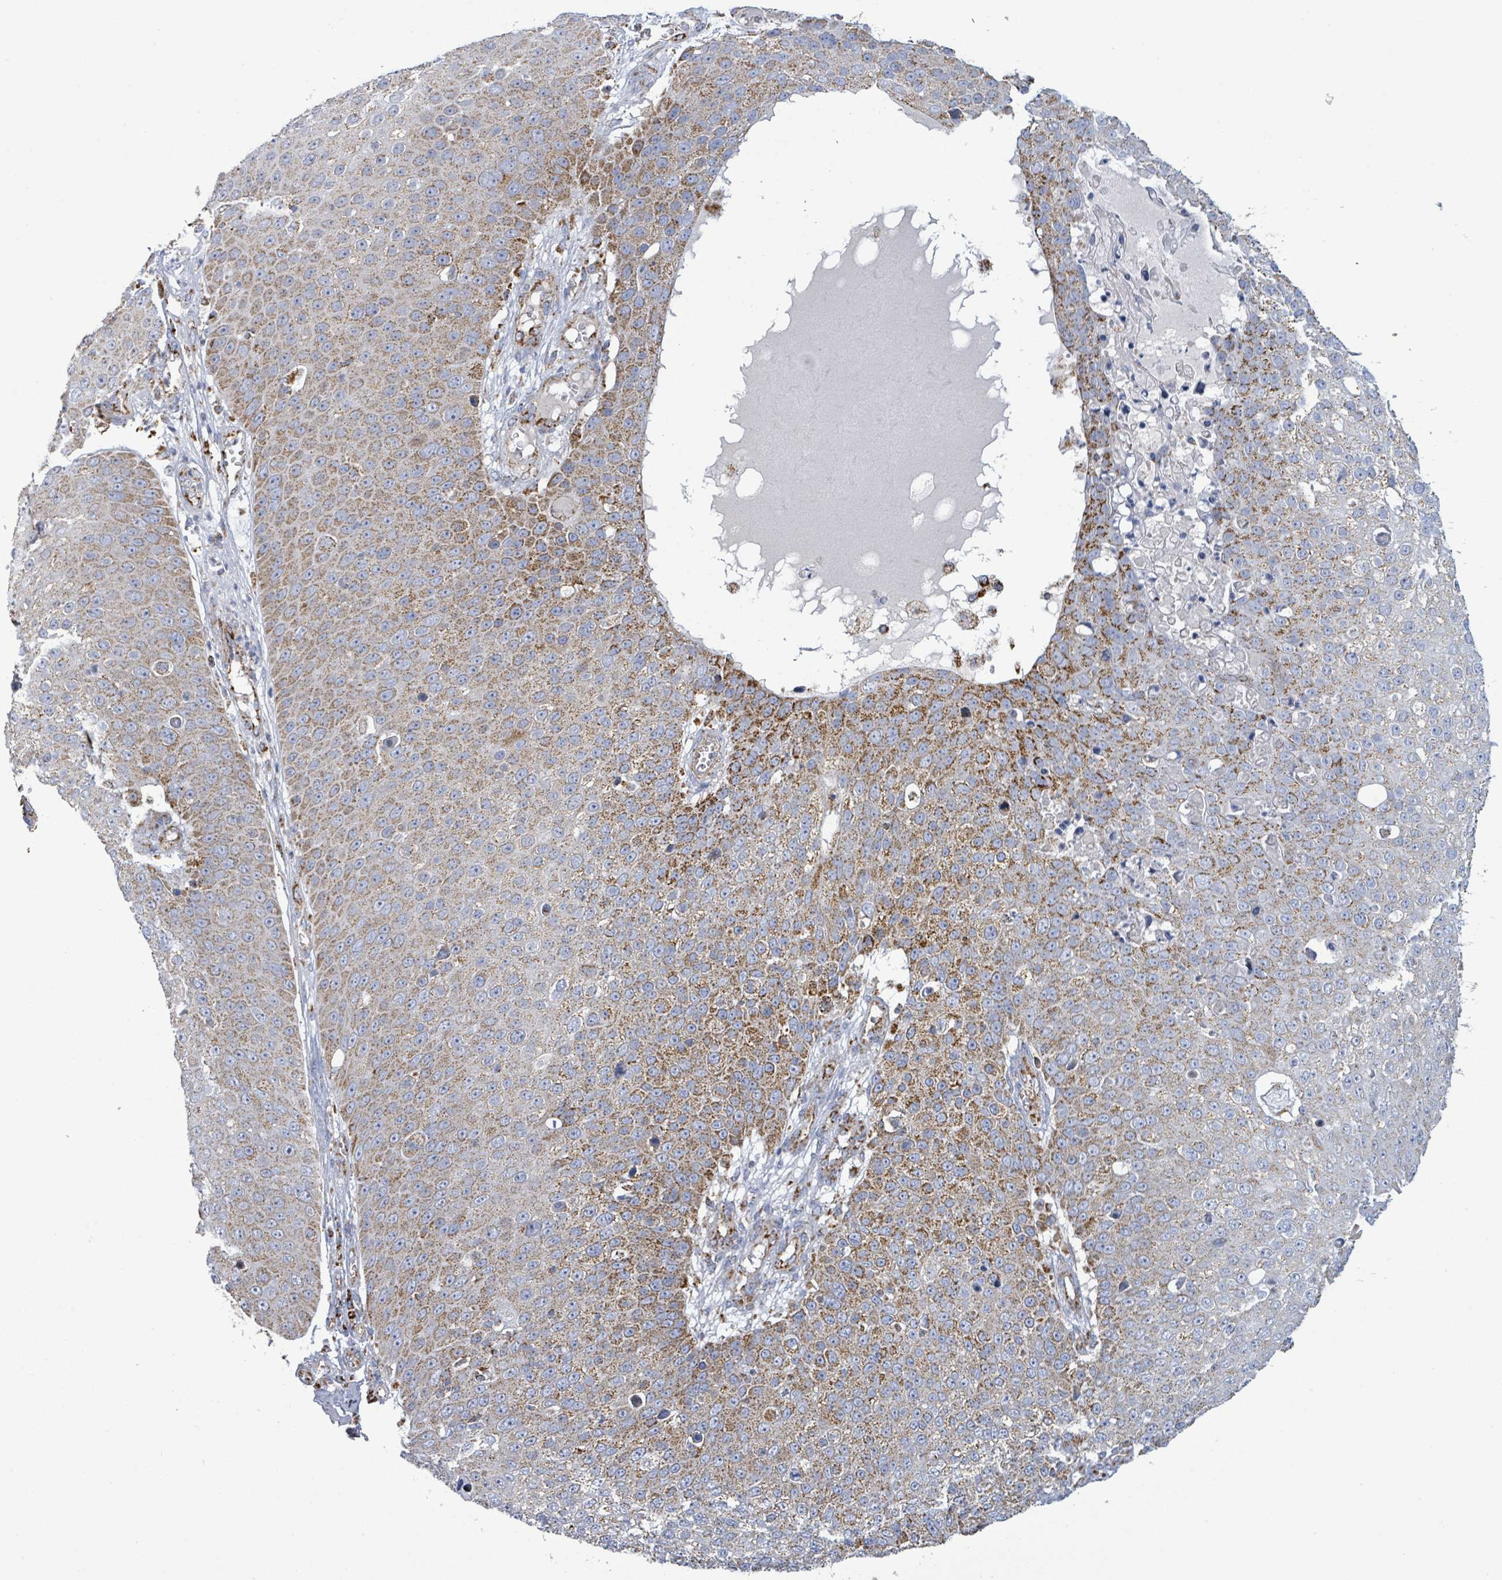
{"staining": {"intensity": "moderate", "quantity": ">75%", "location": "cytoplasmic/membranous"}, "tissue": "skin cancer", "cell_type": "Tumor cells", "image_type": "cancer", "snomed": [{"axis": "morphology", "description": "Squamous cell carcinoma, NOS"}, {"axis": "topography", "description": "Skin"}], "caption": "Immunohistochemical staining of human squamous cell carcinoma (skin) reveals medium levels of moderate cytoplasmic/membranous staining in about >75% of tumor cells.", "gene": "SUCLG2", "patient": {"sex": "male", "age": 71}}